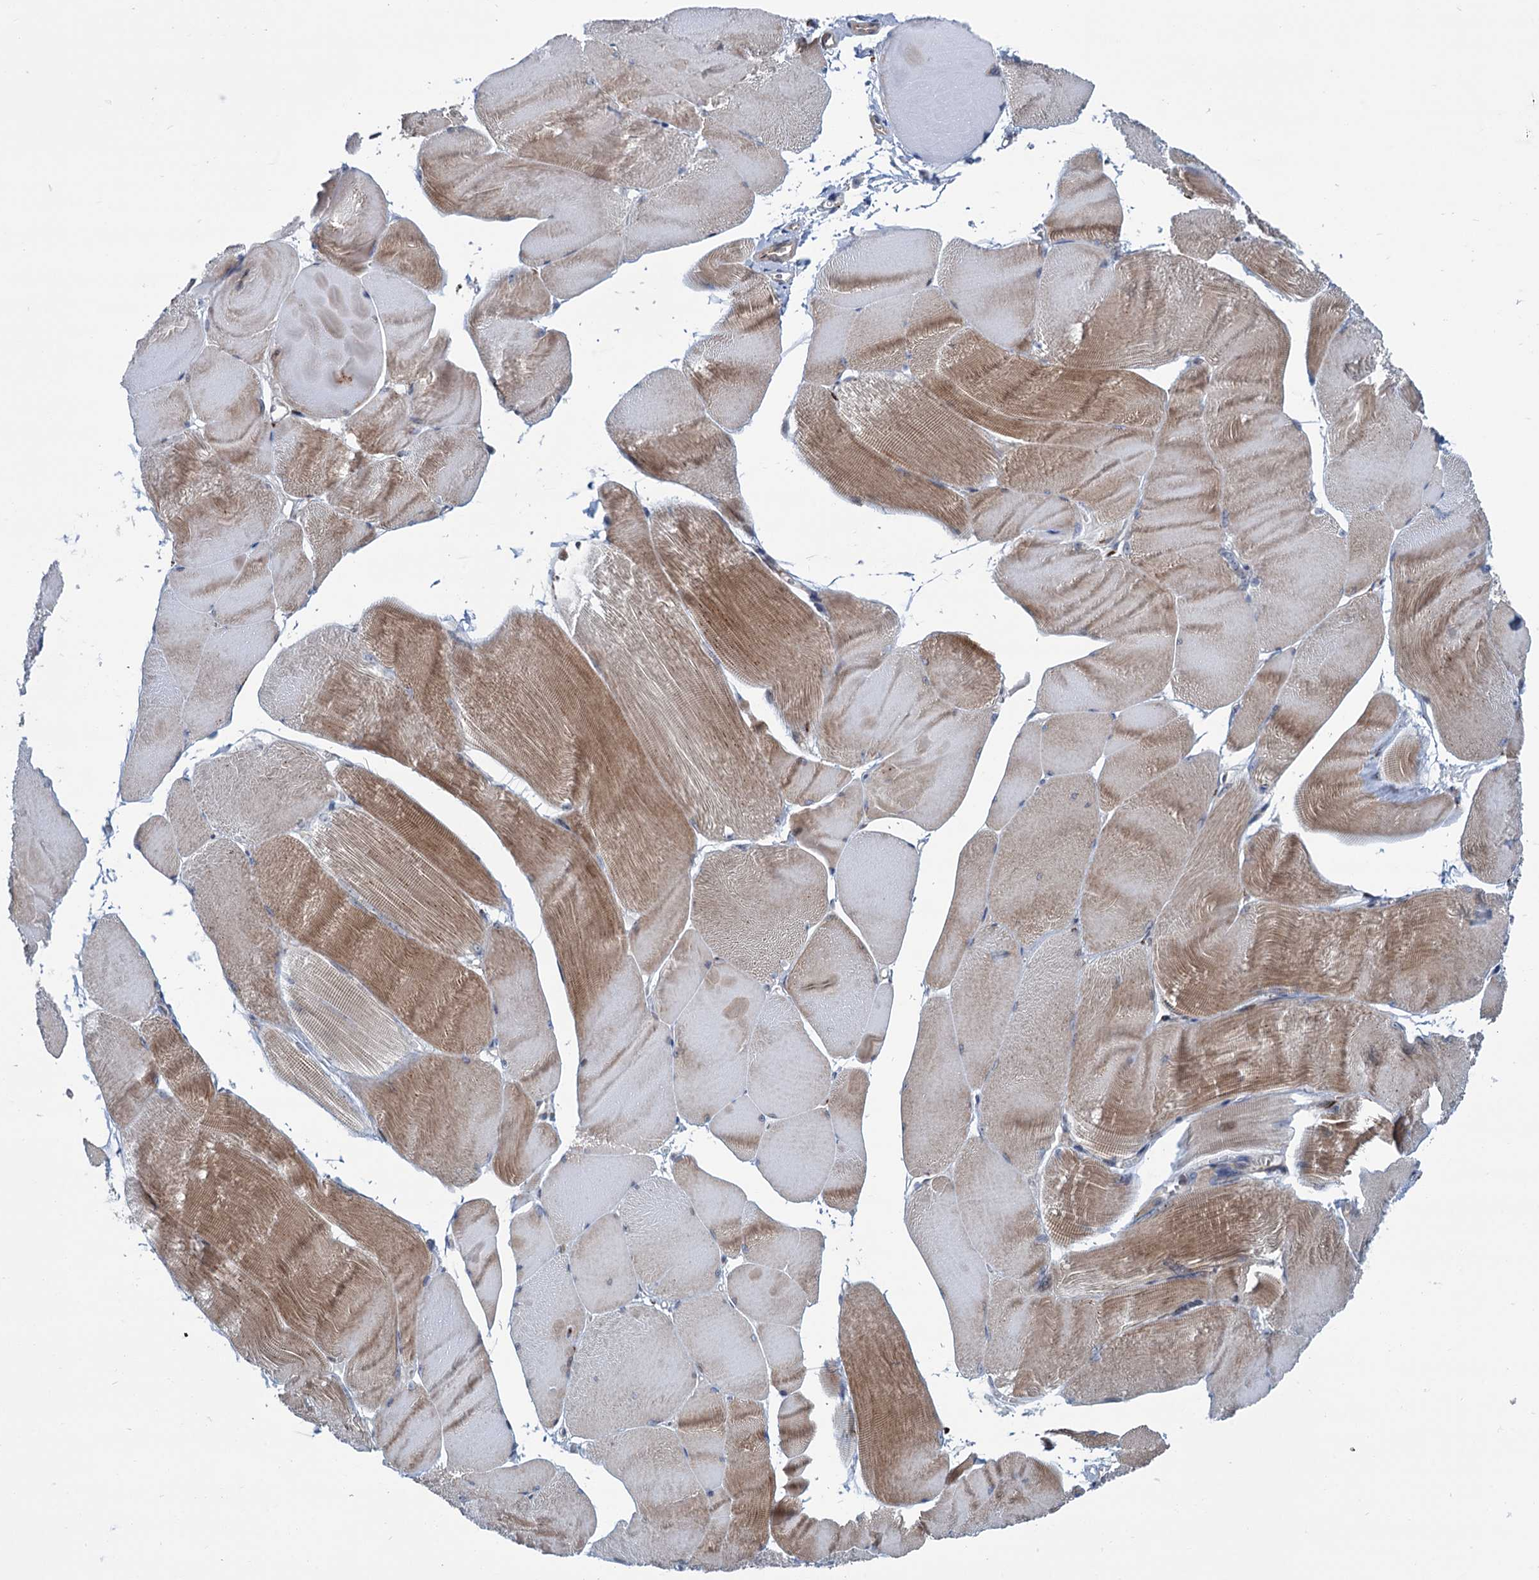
{"staining": {"intensity": "moderate", "quantity": ">75%", "location": "cytoplasmic/membranous"}, "tissue": "skeletal muscle", "cell_type": "Myocytes", "image_type": "normal", "snomed": [{"axis": "morphology", "description": "Normal tissue, NOS"}, {"axis": "morphology", "description": "Basal cell carcinoma"}, {"axis": "topography", "description": "Skeletal muscle"}], "caption": "Immunohistochemical staining of benign human skeletal muscle displays medium levels of moderate cytoplasmic/membranous positivity in about >75% of myocytes.", "gene": "ELP4", "patient": {"sex": "female", "age": 64}}